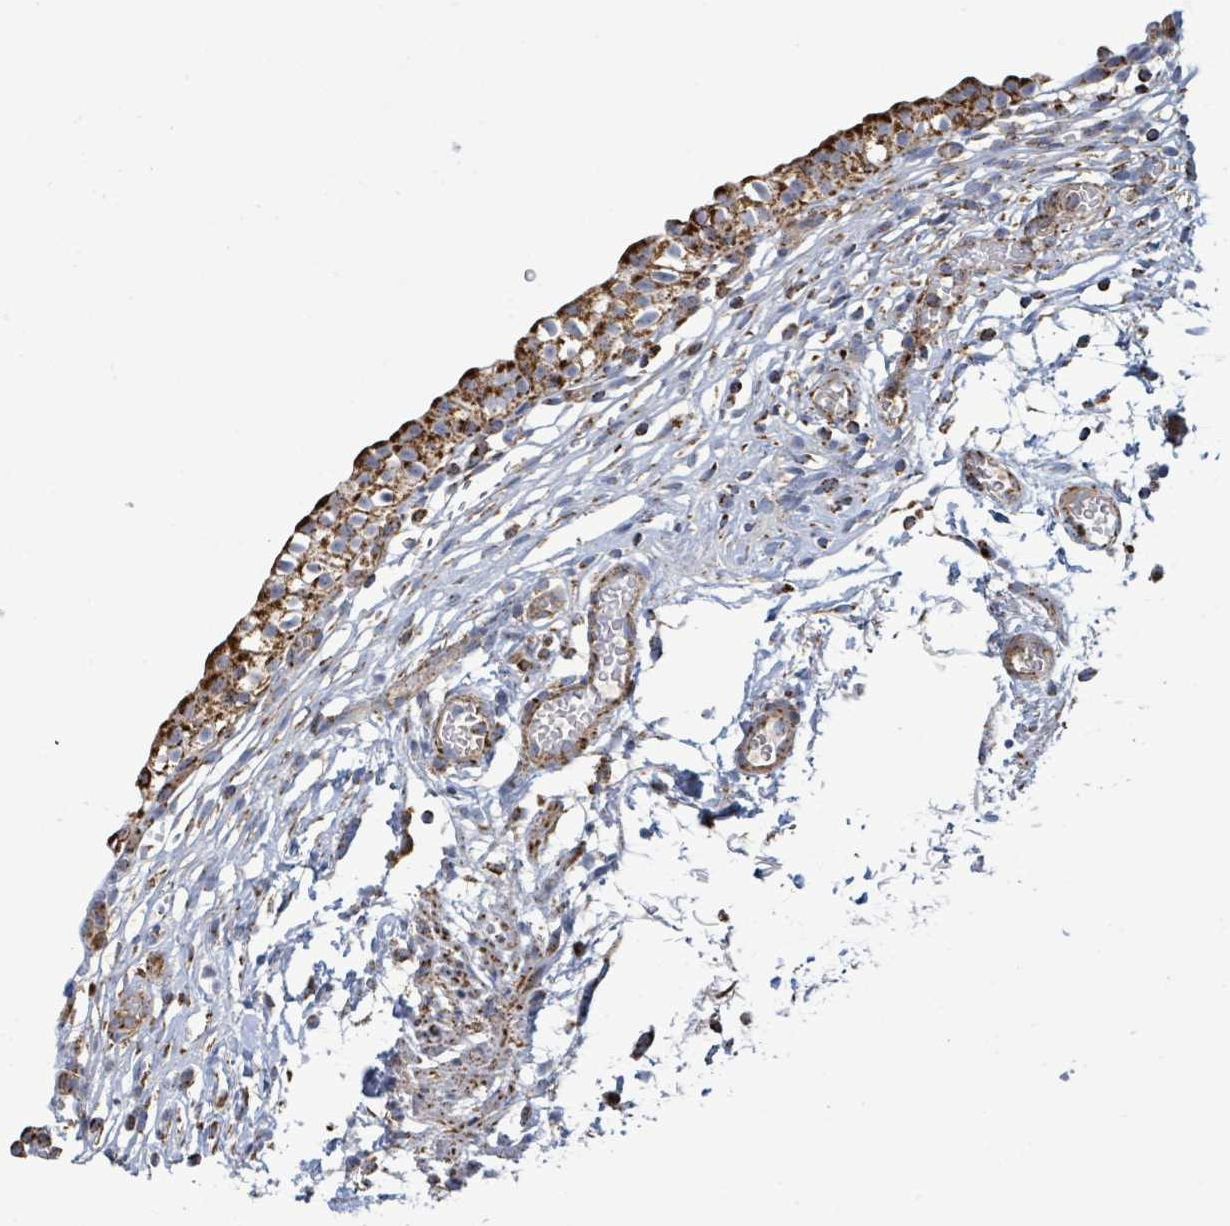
{"staining": {"intensity": "strong", "quantity": ">75%", "location": "cytoplasmic/membranous"}, "tissue": "urinary bladder", "cell_type": "Urothelial cells", "image_type": "normal", "snomed": [{"axis": "morphology", "description": "Normal tissue, NOS"}, {"axis": "topography", "description": "Urinary bladder"}, {"axis": "topography", "description": "Peripheral nerve tissue"}], "caption": "Benign urinary bladder was stained to show a protein in brown. There is high levels of strong cytoplasmic/membranous staining in approximately >75% of urothelial cells.", "gene": "SUCLG2", "patient": {"sex": "male", "age": 55}}